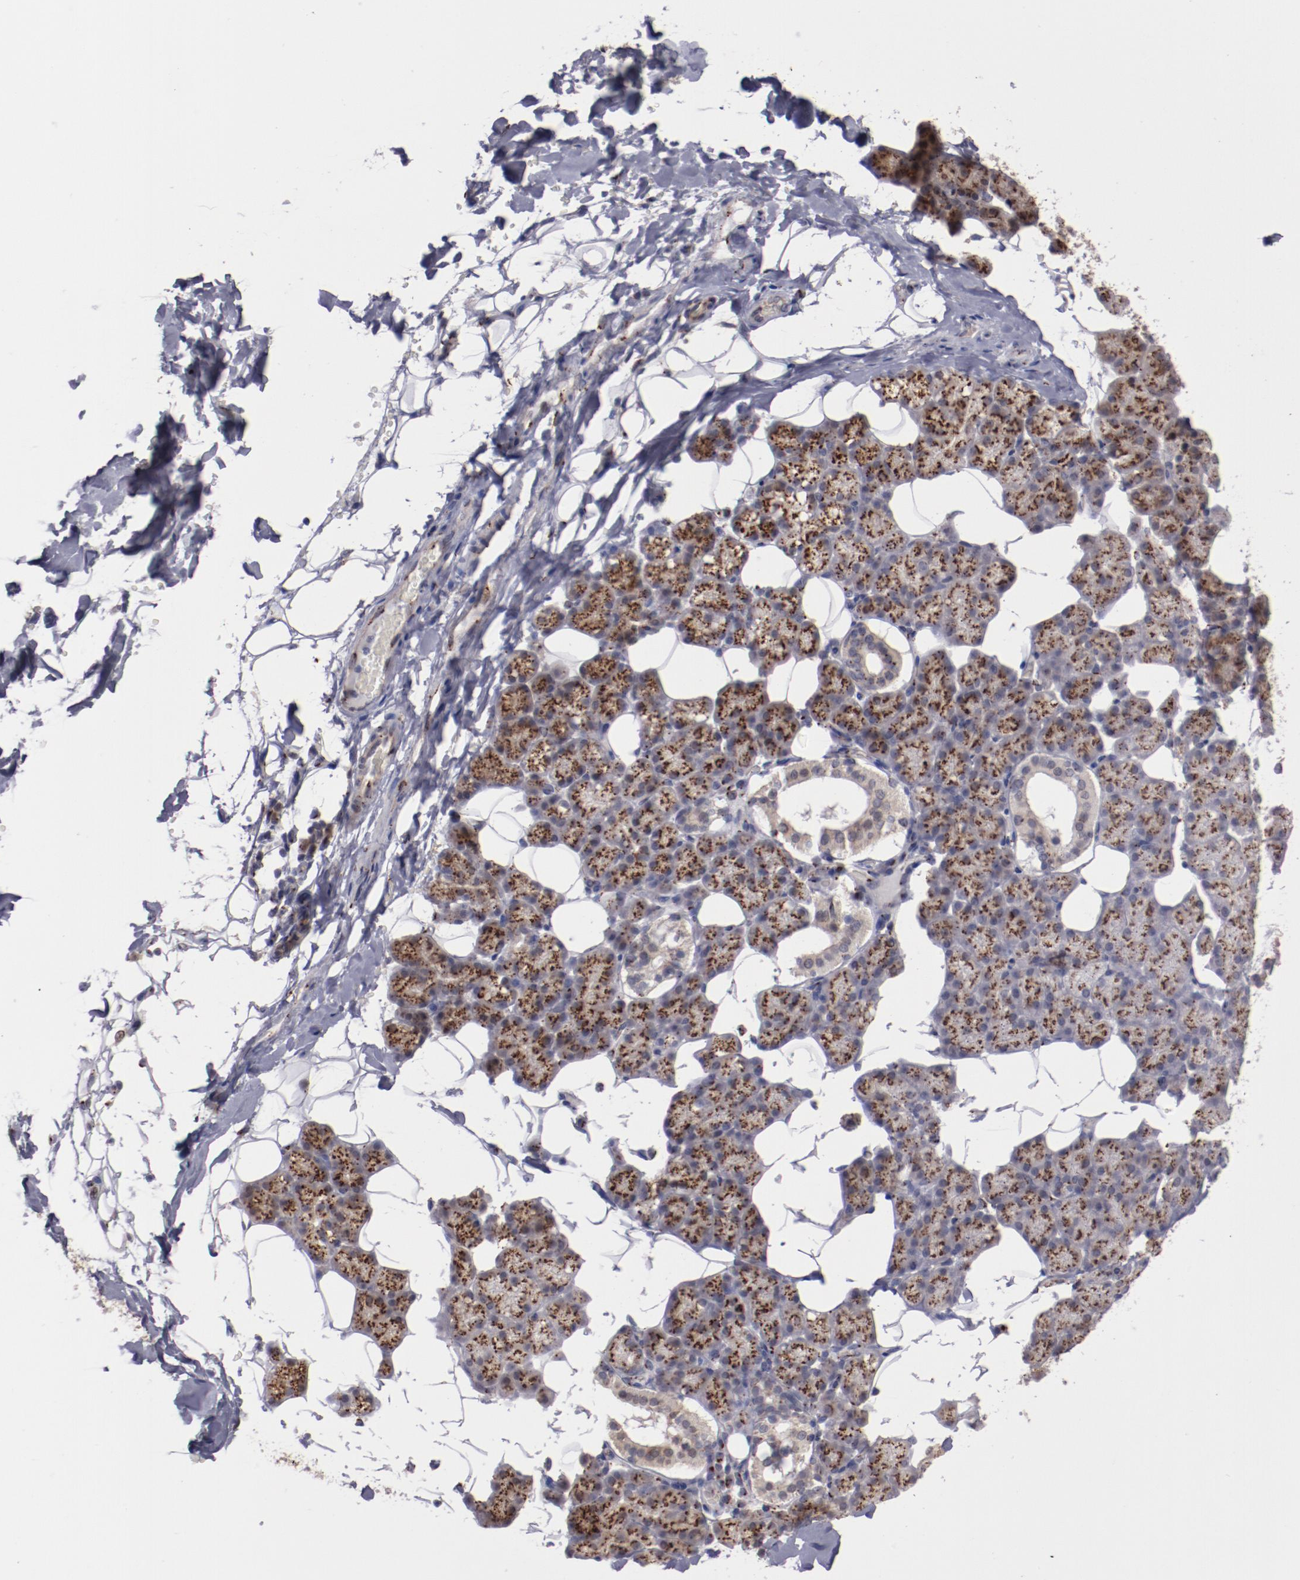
{"staining": {"intensity": "strong", "quantity": ">75%", "location": "cytoplasmic/membranous"}, "tissue": "salivary gland", "cell_type": "Glandular cells", "image_type": "normal", "snomed": [{"axis": "morphology", "description": "Normal tissue, NOS"}, {"axis": "topography", "description": "Lymph node"}, {"axis": "topography", "description": "Salivary gland"}], "caption": "Immunohistochemical staining of unremarkable salivary gland shows strong cytoplasmic/membranous protein staining in approximately >75% of glandular cells. The staining was performed using DAB, with brown indicating positive protein expression. Nuclei are stained blue with hematoxylin.", "gene": "GOLIM4", "patient": {"sex": "male", "age": 8}}